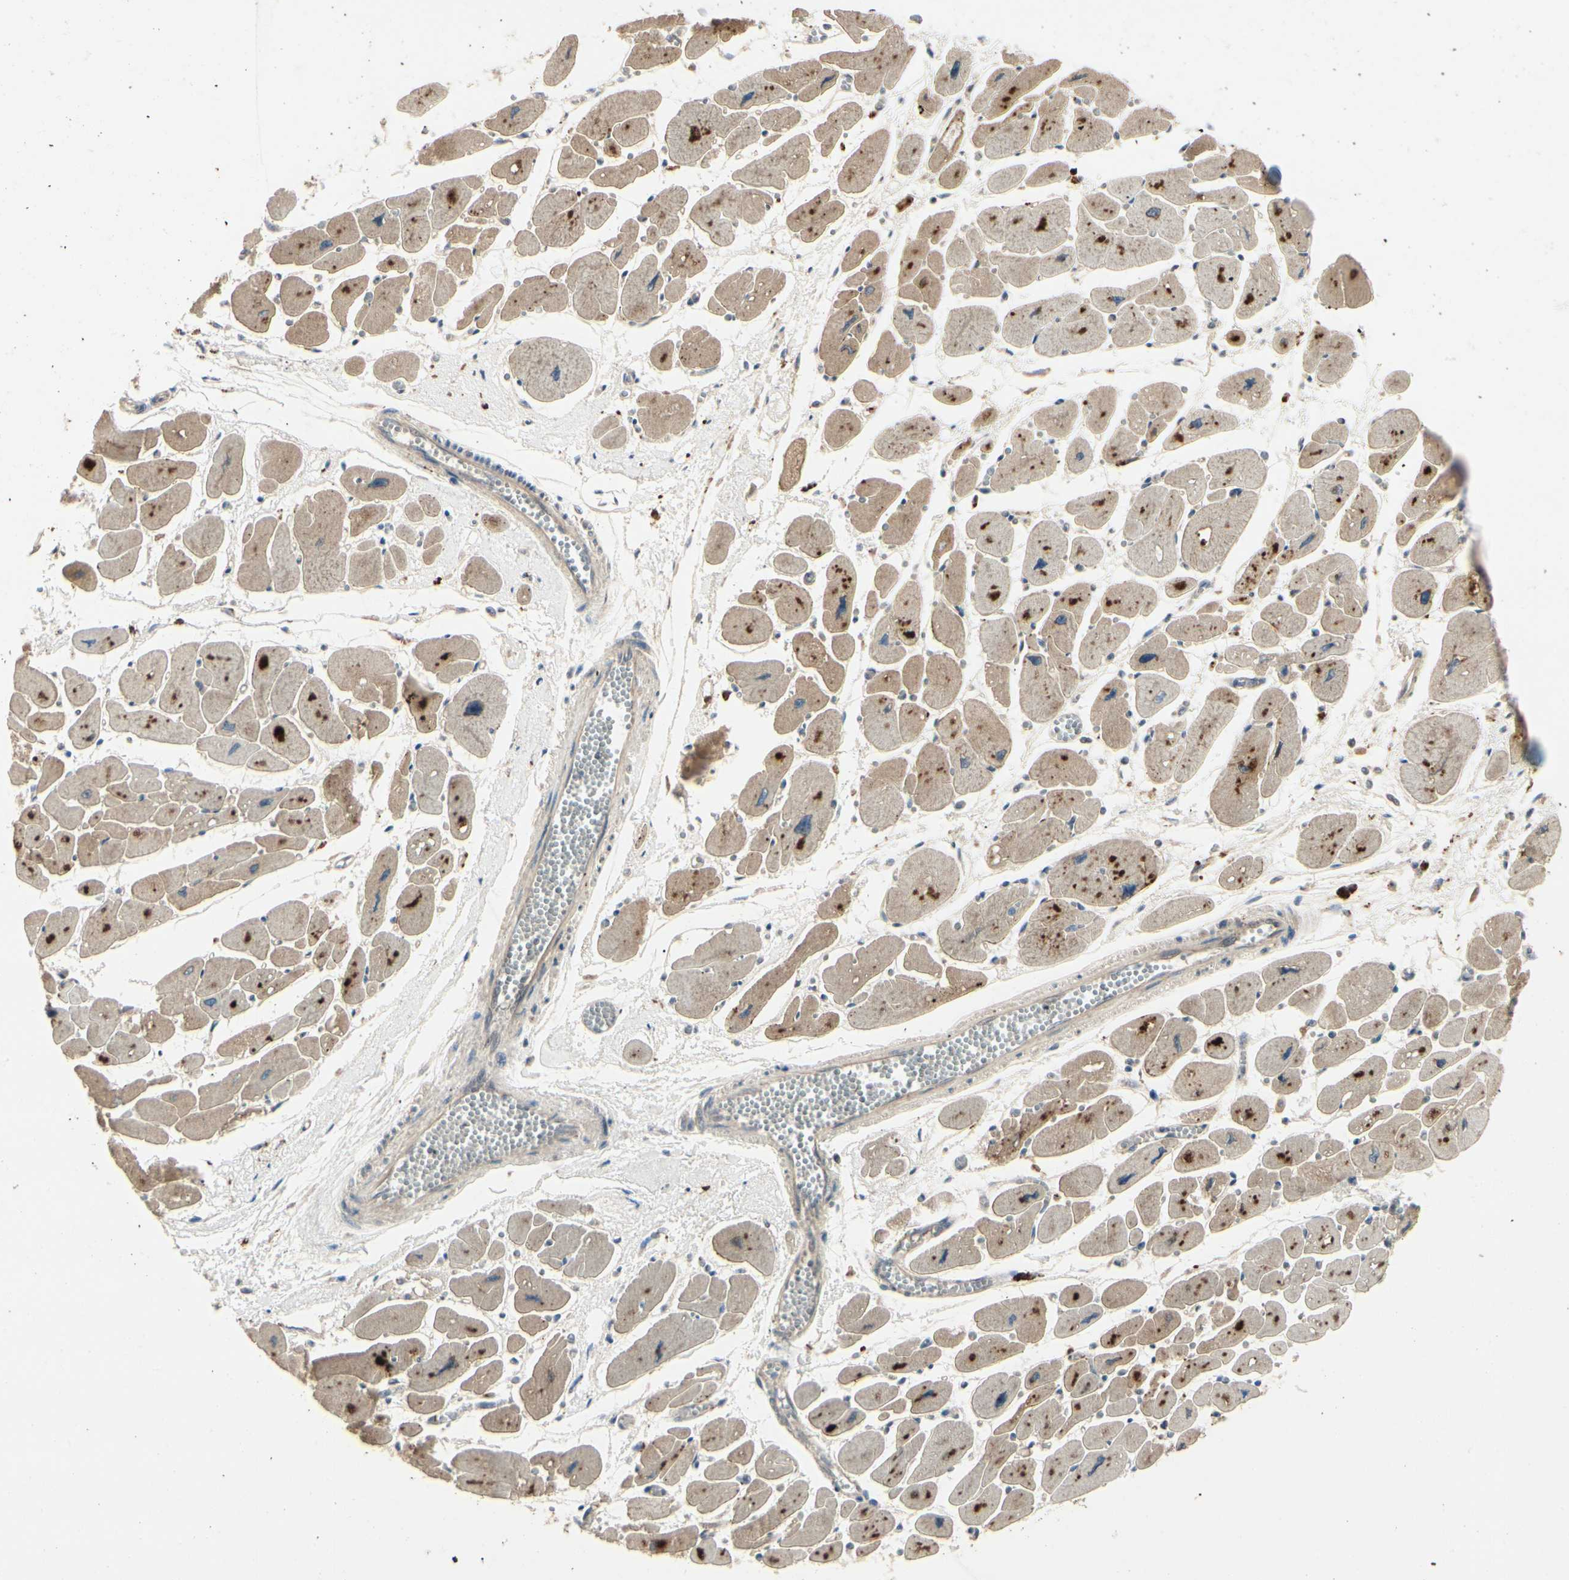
{"staining": {"intensity": "strong", "quantity": "25%-75%", "location": "cytoplasmic/membranous"}, "tissue": "heart muscle", "cell_type": "Cardiomyocytes", "image_type": "normal", "snomed": [{"axis": "morphology", "description": "Normal tissue, NOS"}, {"axis": "topography", "description": "Heart"}], "caption": "Approximately 25%-75% of cardiomyocytes in unremarkable heart muscle show strong cytoplasmic/membranous protein positivity as visualized by brown immunohistochemical staining.", "gene": "RNF14", "patient": {"sex": "female", "age": 54}}